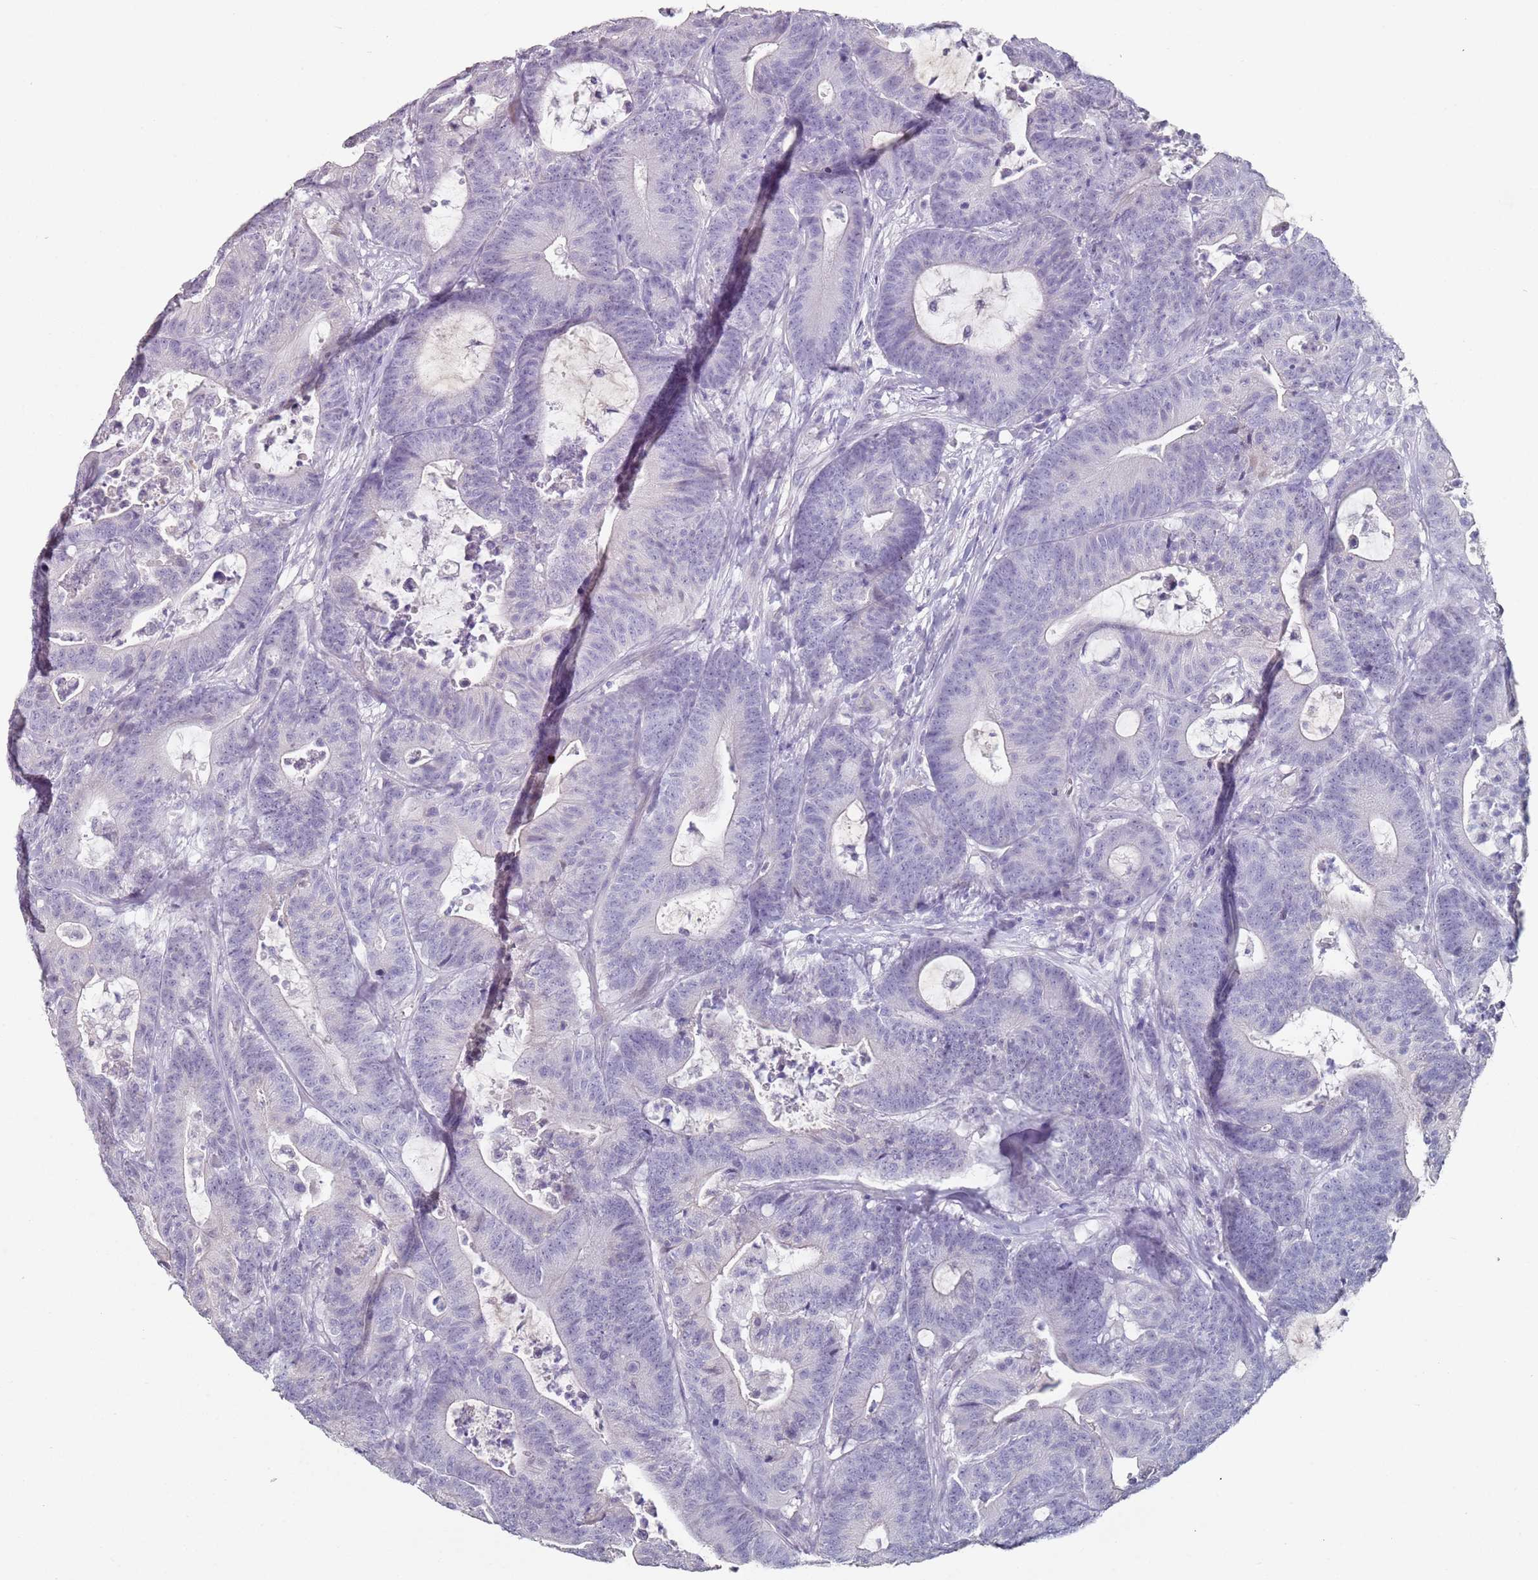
{"staining": {"intensity": "negative", "quantity": "none", "location": "none"}, "tissue": "colorectal cancer", "cell_type": "Tumor cells", "image_type": "cancer", "snomed": [{"axis": "morphology", "description": "Adenocarcinoma, NOS"}, {"axis": "topography", "description": "Colon"}], "caption": "Micrograph shows no significant protein expression in tumor cells of adenocarcinoma (colorectal). Nuclei are stained in blue.", "gene": "DNAH11", "patient": {"sex": "female", "age": 84}}